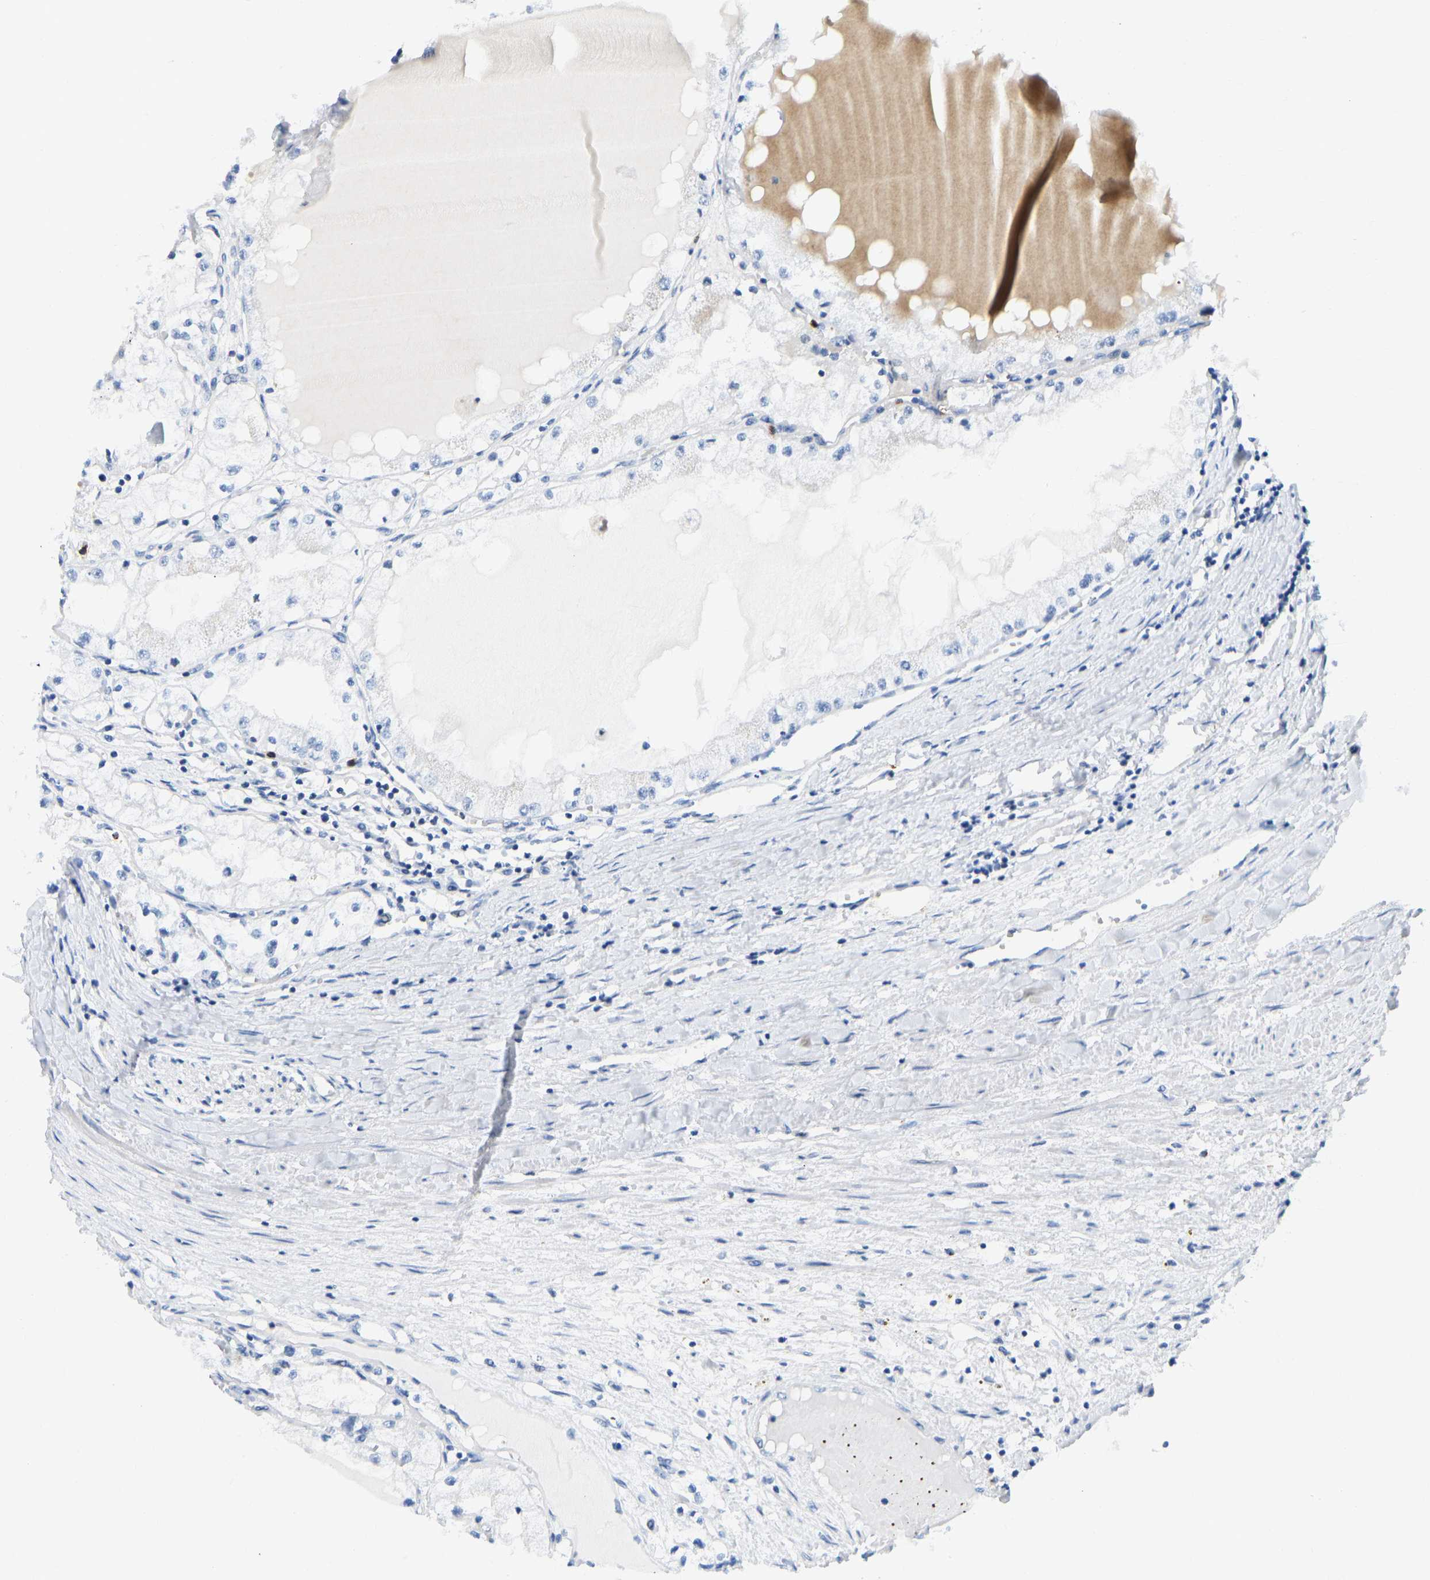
{"staining": {"intensity": "negative", "quantity": "none", "location": "none"}, "tissue": "renal cancer", "cell_type": "Tumor cells", "image_type": "cancer", "snomed": [{"axis": "morphology", "description": "Adenocarcinoma, NOS"}, {"axis": "topography", "description": "Kidney"}], "caption": "This is an immunohistochemistry (IHC) micrograph of renal adenocarcinoma. There is no positivity in tumor cells.", "gene": "HDAC5", "patient": {"sex": "male", "age": 68}}